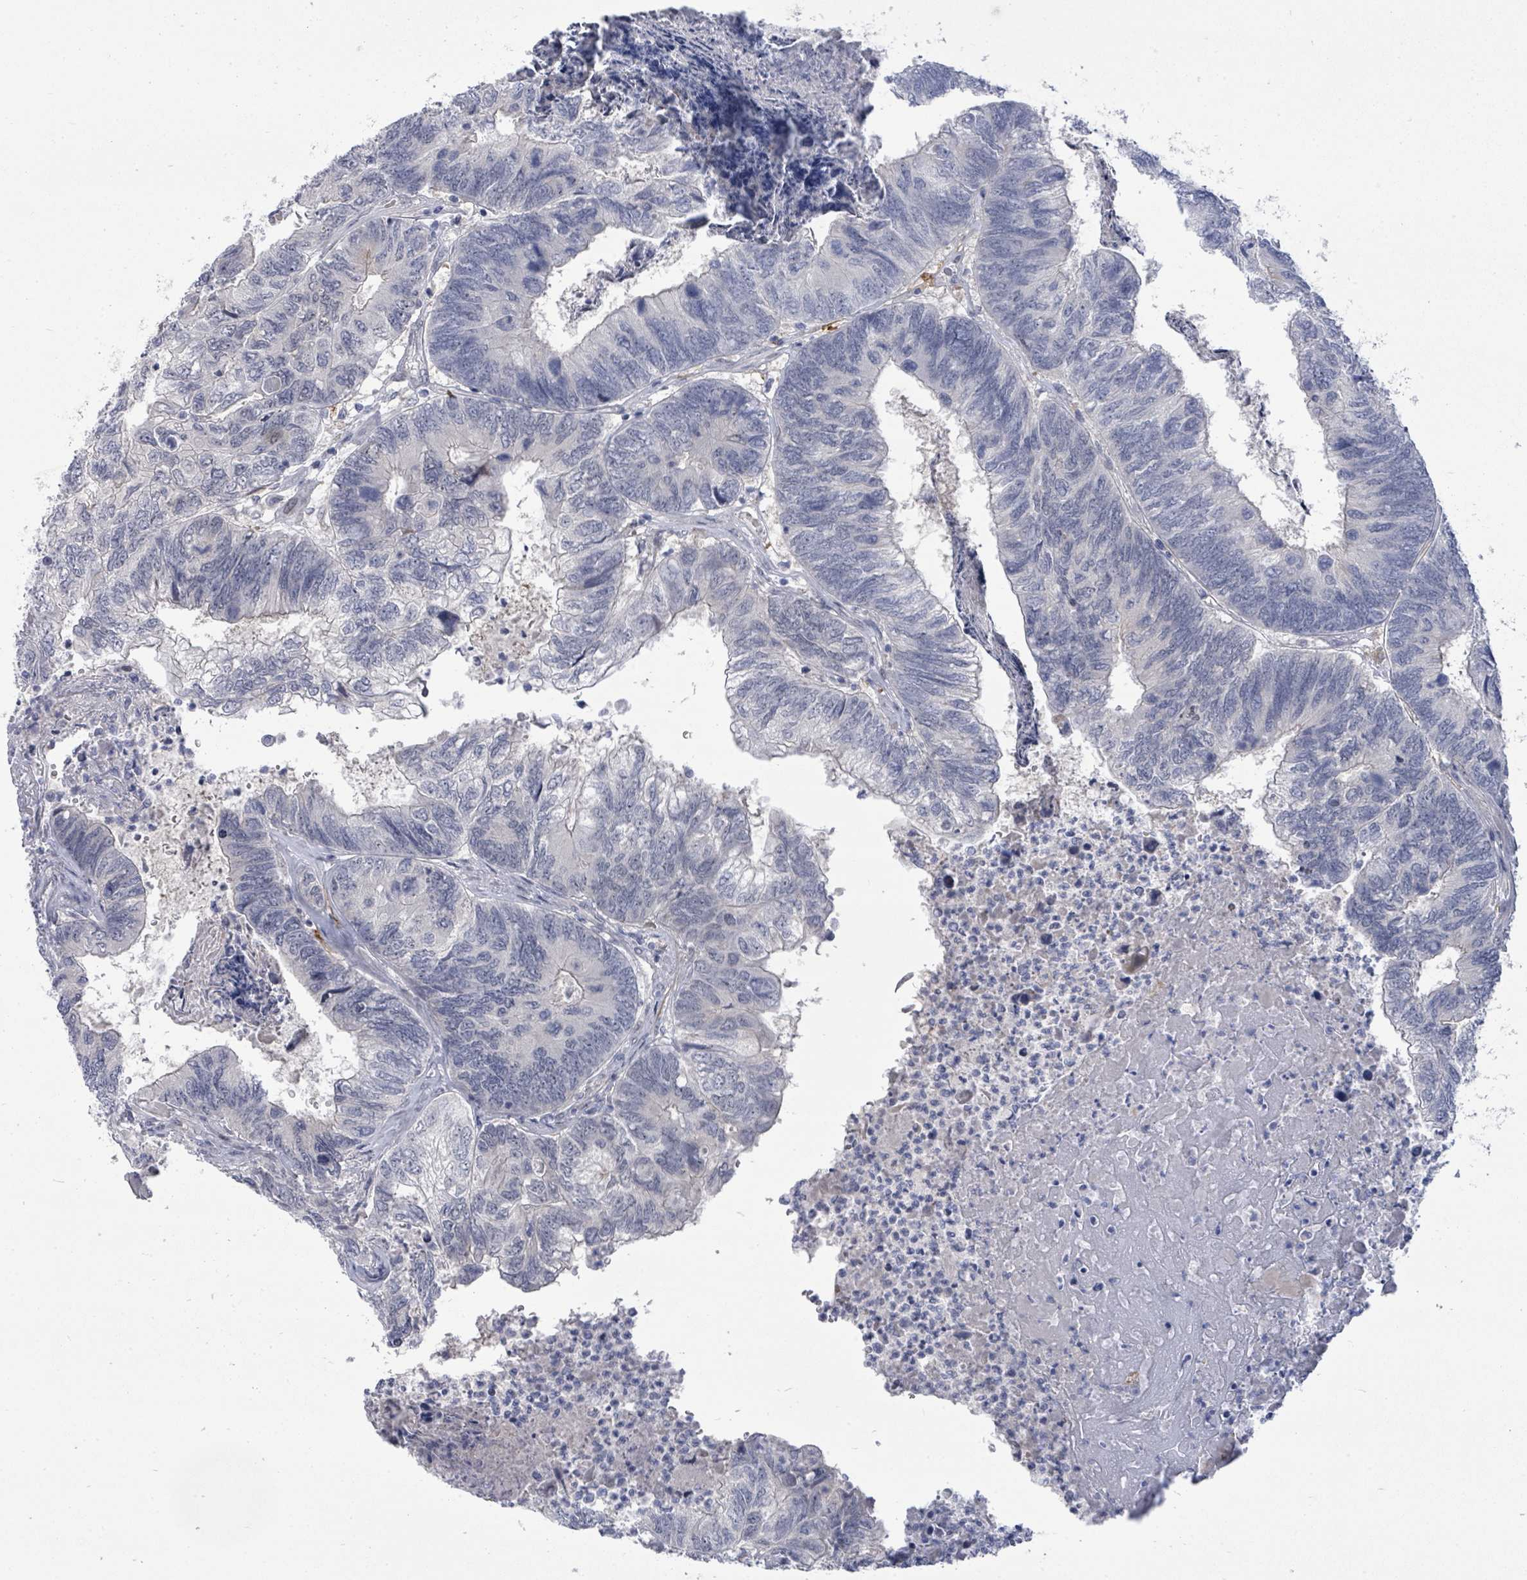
{"staining": {"intensity": "negative", "quantity": "none", "location": "none"}, "tissue": "colorectal cancer", "cell_type": "Tumor cells", "image_type": "cancer", "snomed": [{"axis": "morphology", "description": "Adenocarcinoma, NOS"}, {"axis": "topography", "description": "Colon"}], "caption": "A high-resolution micrograph shows immunohistochemistry staining of colorectal cancer, which shows no significant positivity in tumor cells.", "gene": "CT45A5", "patient": {"sex": "female", "age": 67}}